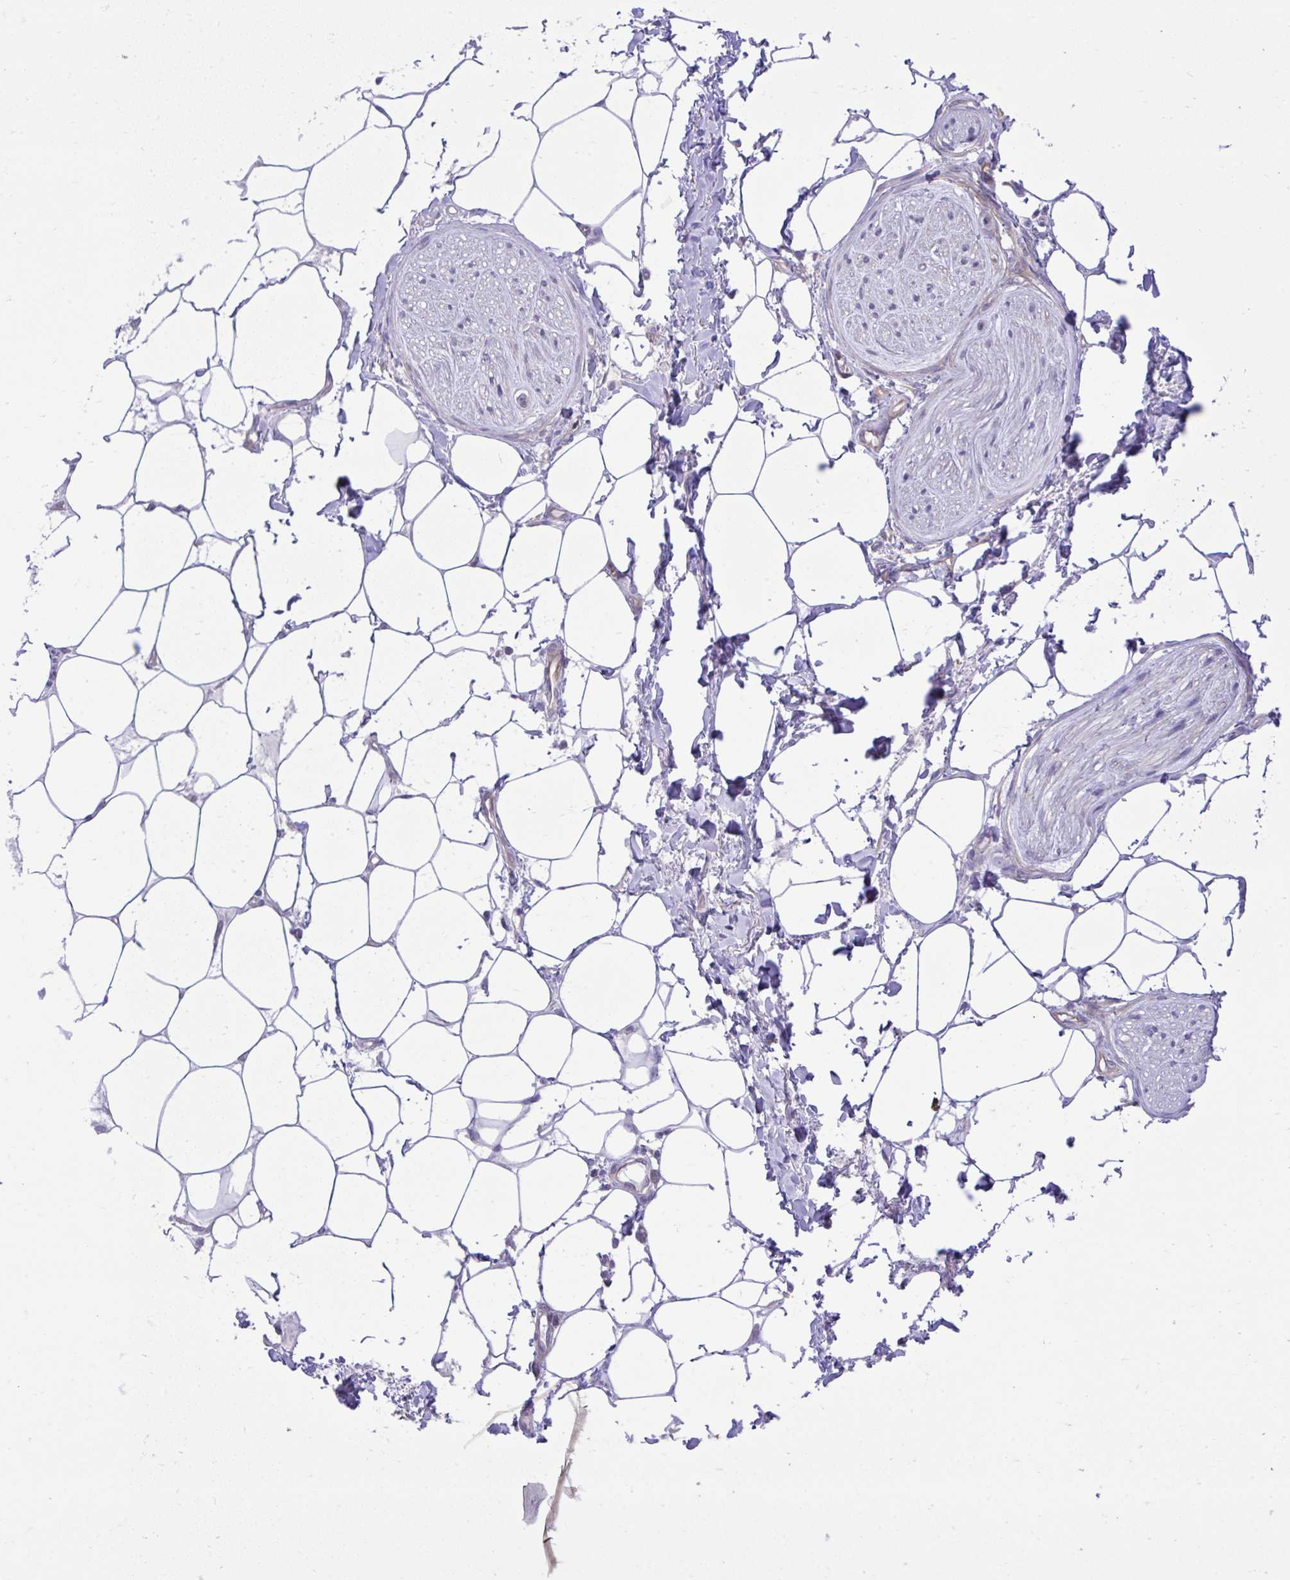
{"staining": {"intensity": "negative", "quantity": "none", "location": "none"}, "tissue": "adipose tissue", "cell_type": "Adipocytes", "image_type": "normal", "snomed": [{"axis": "morphology", "description": "Normal tissue, NOS"}, {"axis": "topography", "description": "Vagina"}, {"axis": "topography", "description": "Peripheral nerve tissue"}], "caption": "This micrograph is of unremarkable adipose tissue stained with IHC to label a protein in brown with the nuclei are counter-stained blue. There is no positivity in adipocytes.", "gene": "PPP5C", "patient": {"sex": "female", "age": 71}}